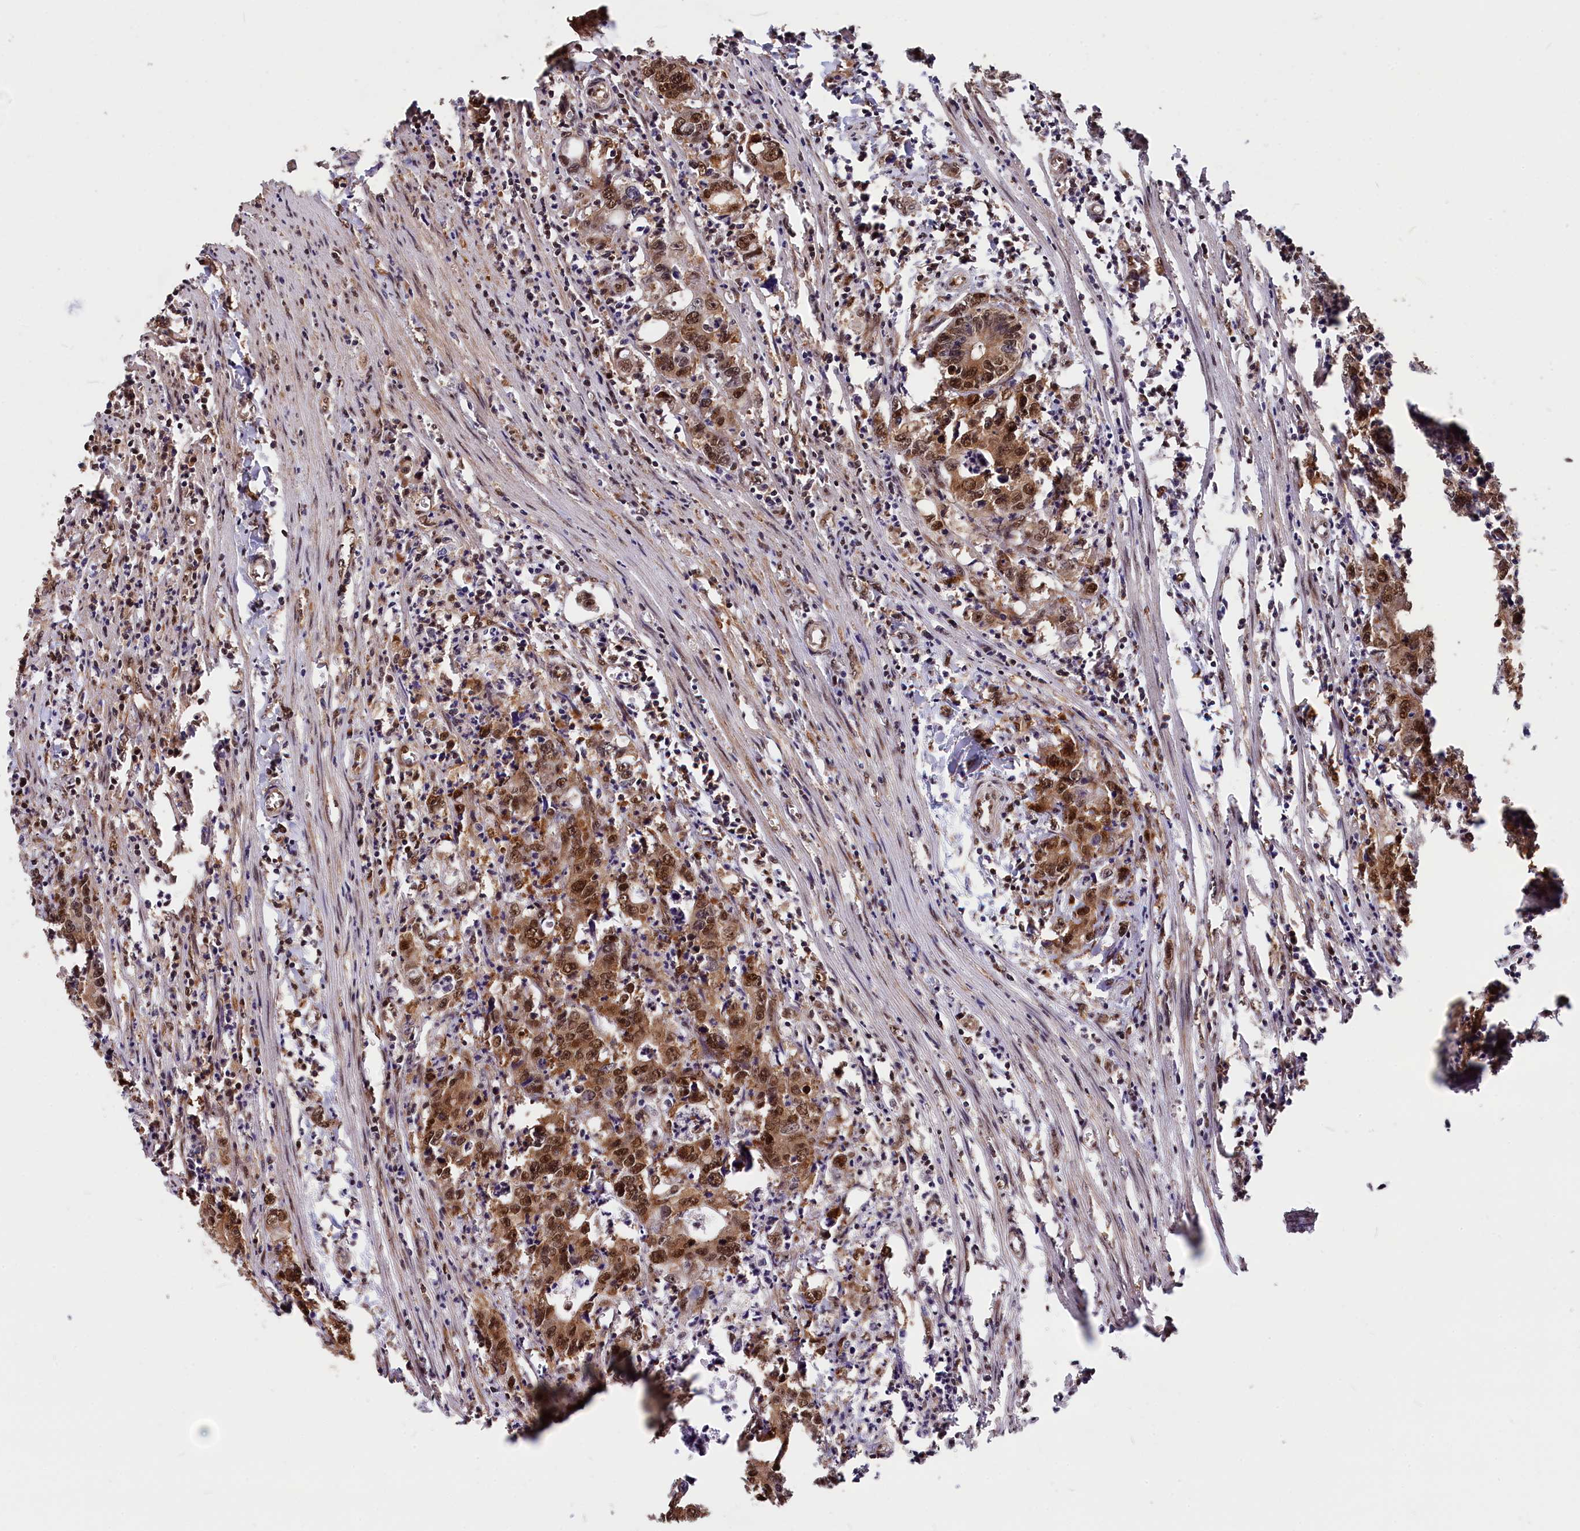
{"staining": {"intensity": "moderate", "quantity": ">75%", "location": "nuclear"}, "tissue": "colorectal cancer", "cell_type": "Tumor cells", "image_type": "cancer", "snomed": [{"axis": "morphology", "description": "Adenocarcinoma, NOS"}, {"axis": "topography", "description": "Colon"}], "caption": "This image exhibits immunohistochemistry (IHC) staining of human adenocarcinoma (colorectal), with medium moderate nuclear expression in approximately >75% of tumor cells.", "gene": "ADRM1", "patient": {"sex": "female", "age": 75}}